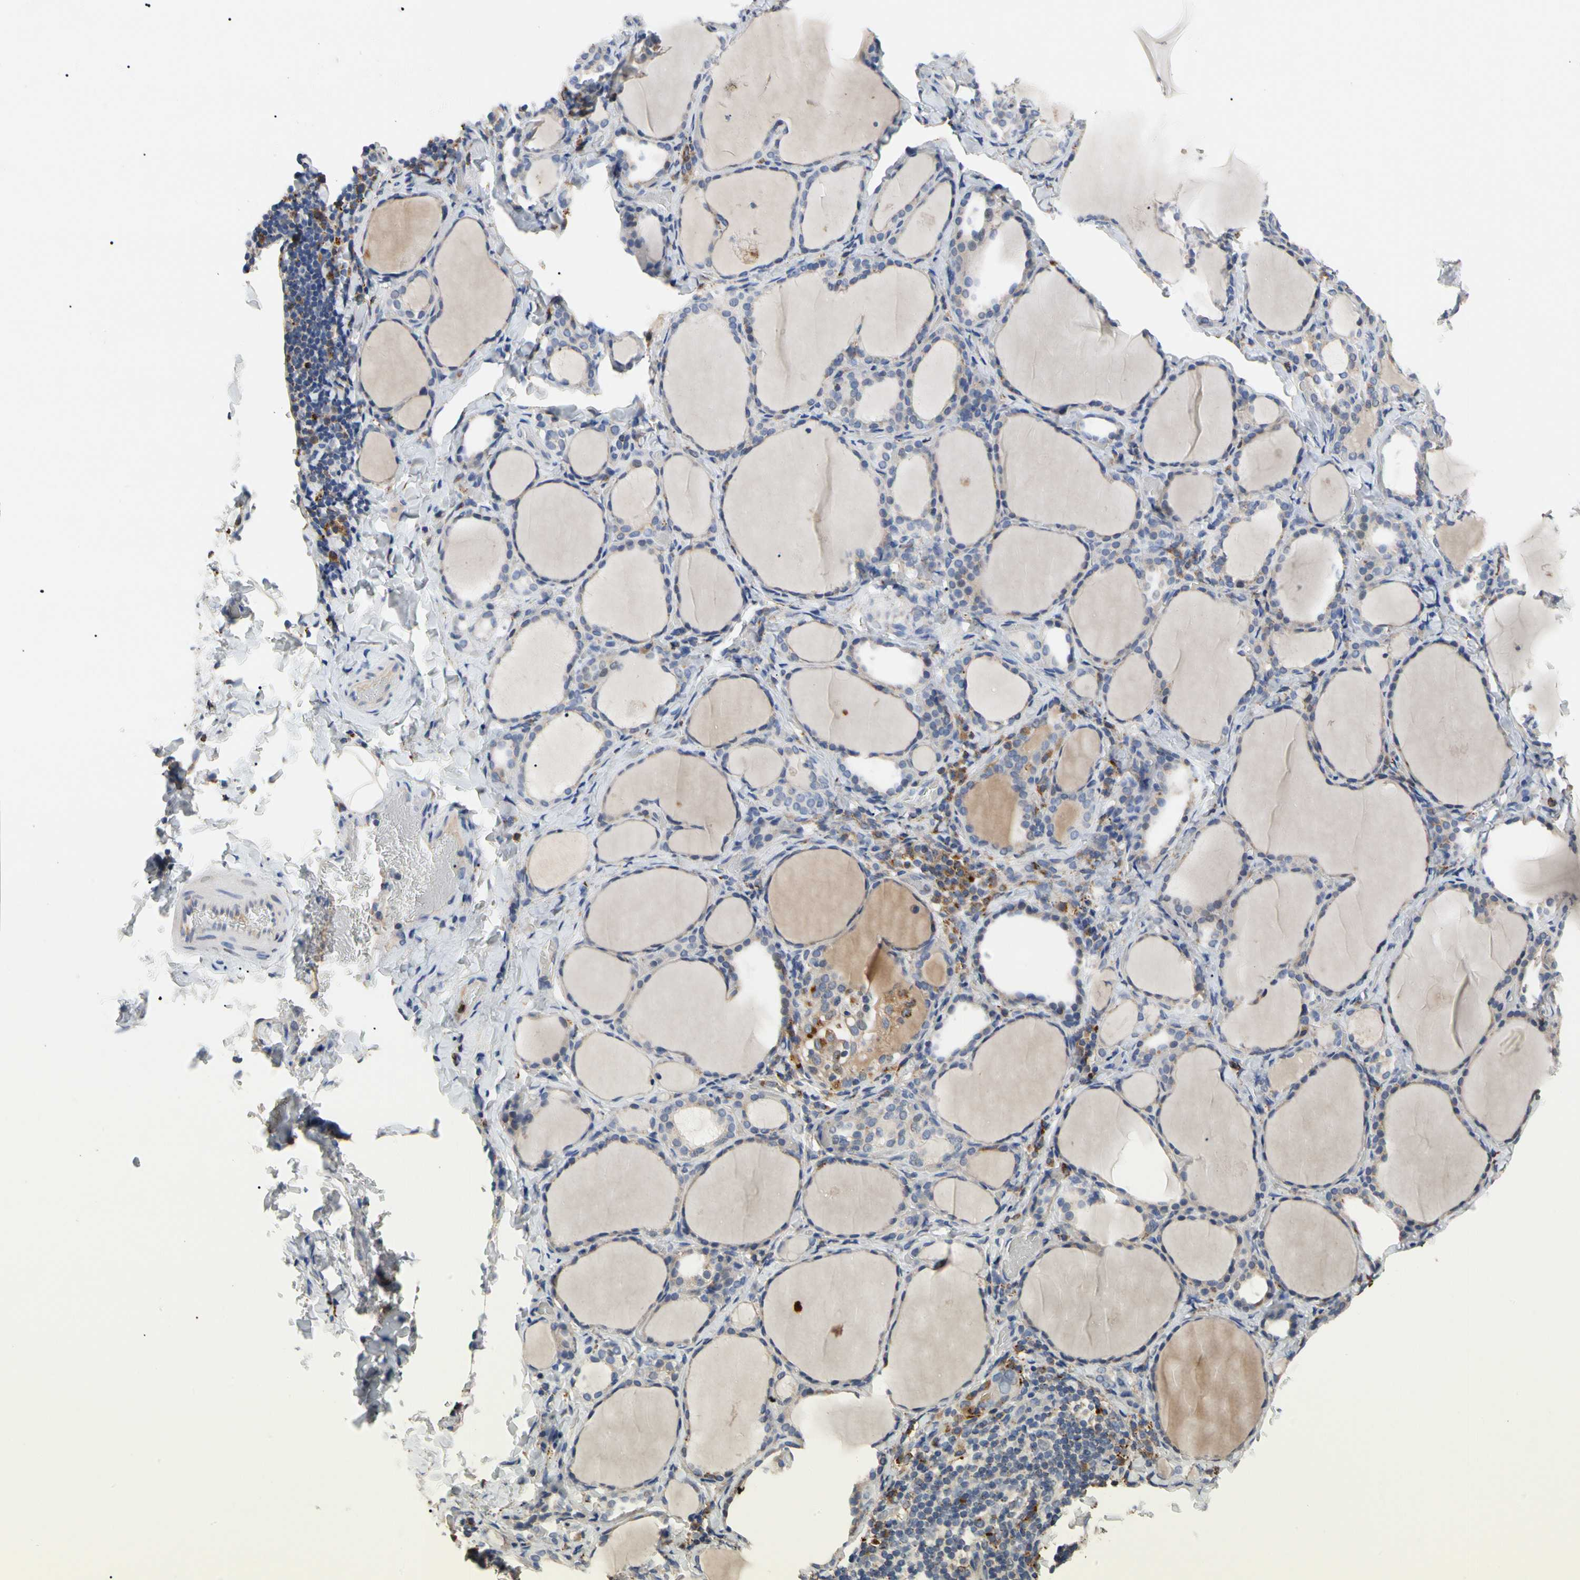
{"staining": {"intensity": "weak", "quantity": ">75%", "location": "cytoplasmic/membranous"}, "tissue": "thyroid gland", "cell_type": "Glandular cells", "image_type": "normal", "snomed": [{"axis": "morphology", "description": "Normal tissue, NOS"}, {"axis": "morphology", "description": "Papillary adenocarcinoma, NOS"}, {"axis": "topography", "description": "Thyroid gland"}], "caption": "Thyroid gland stained for a protein (brown) displays weak cytoplasmic/membranous positive positivity in about >75% of glandular cells.", "gene": "ADA2", "patient": {"sex": "female", "age": 30}}